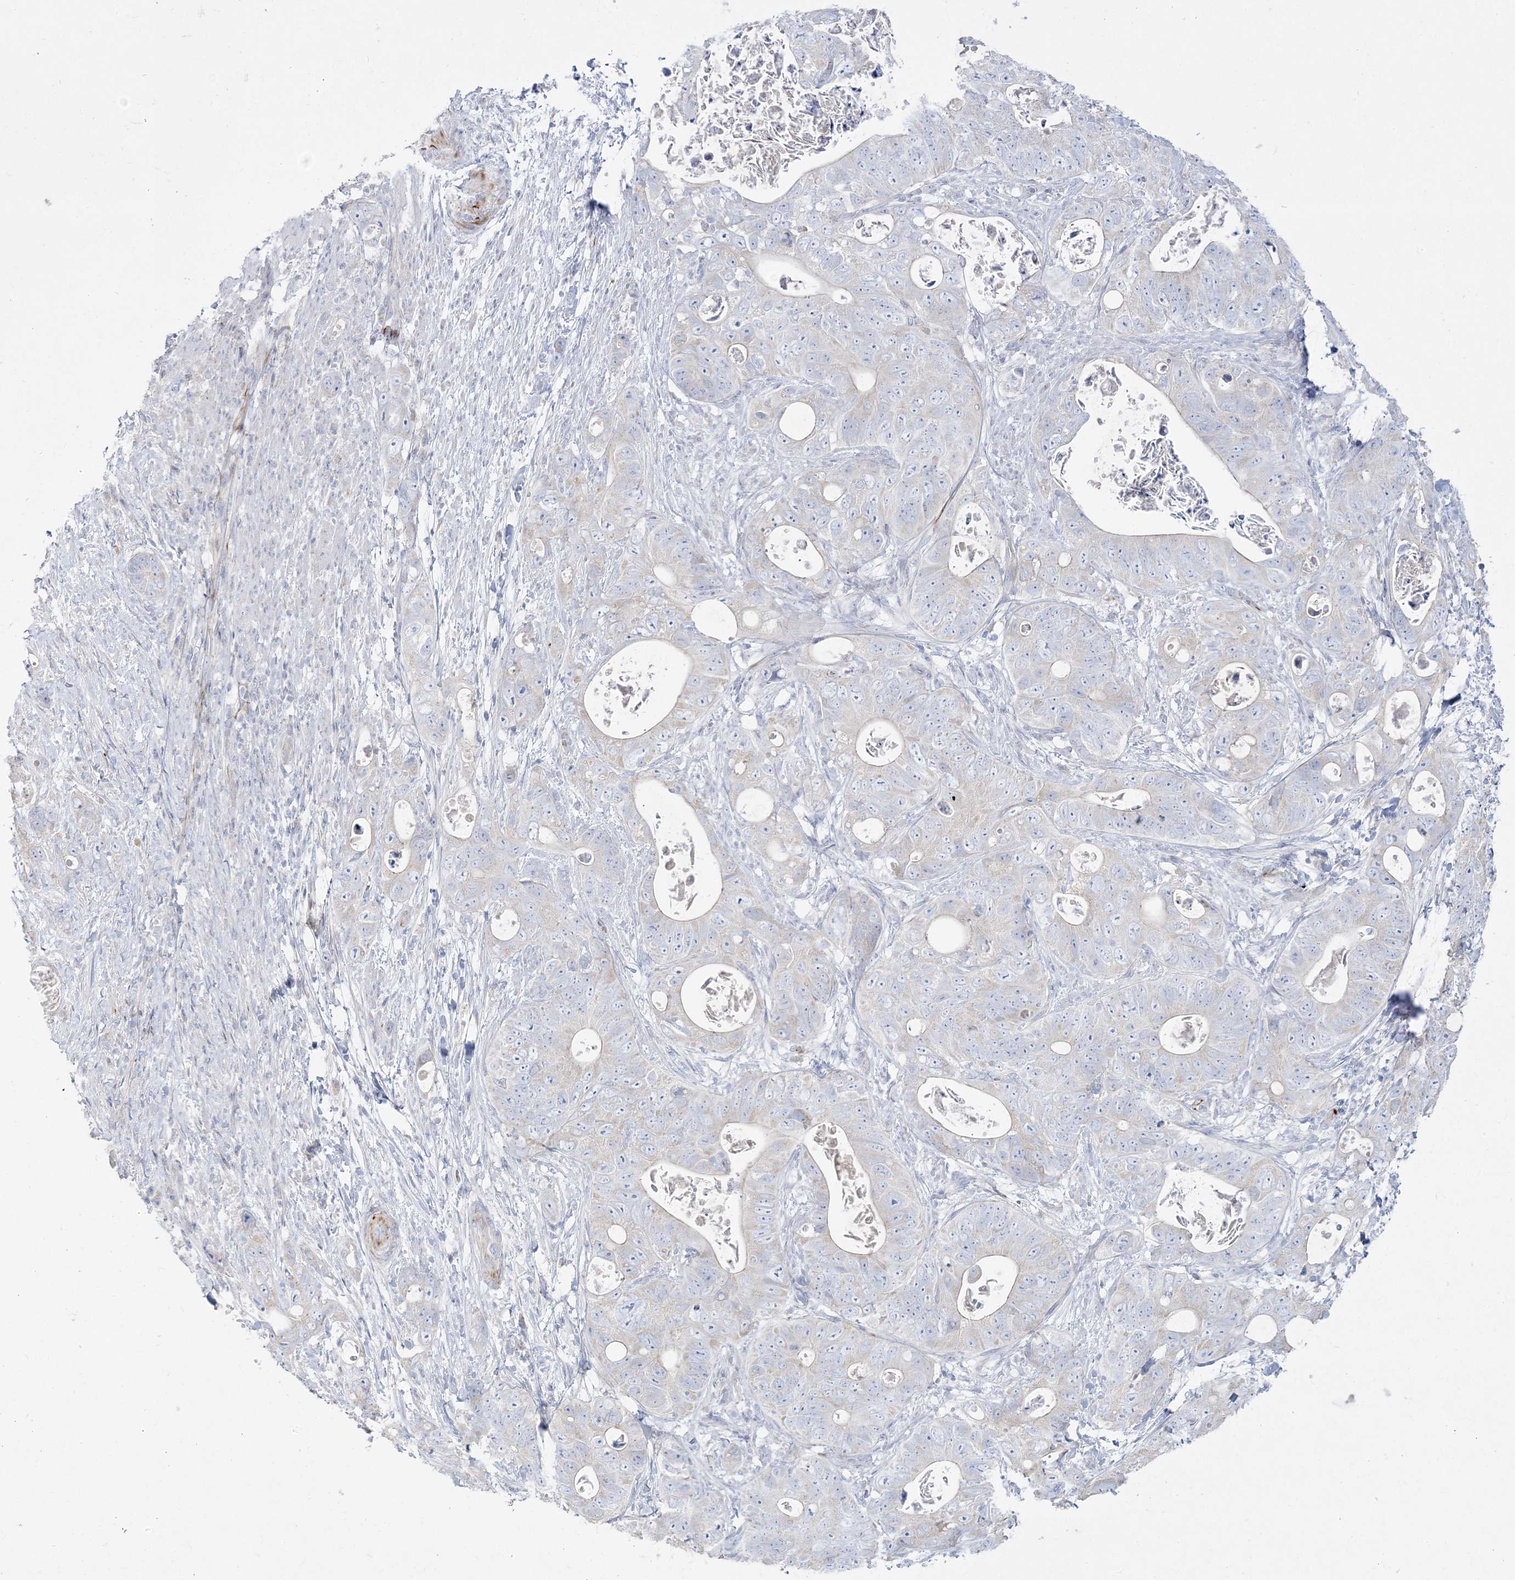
{"staining": {"intensity": "negative", "quantity": "none", "location": "none"}, "tissue": "stomach cancer", "cell_type": "Tumor cells", "image_type": "cancer", "snomed": [{"axis": "morphology", "description": "Adenocarcinoma, NOS"}, {"axis": "topography", "description": "Stomach"}], "caption": "High magnification brightfield microscopy of stomach cancer (adenocarcinoma) stained with DAB (3,3'-diaminobenzidine) (brown) and counterstained with hematoxylin (blue): tumor cells show no significant staining.", "gene": "GPAT2", "patient": {"sex": "female", "age": 89}}